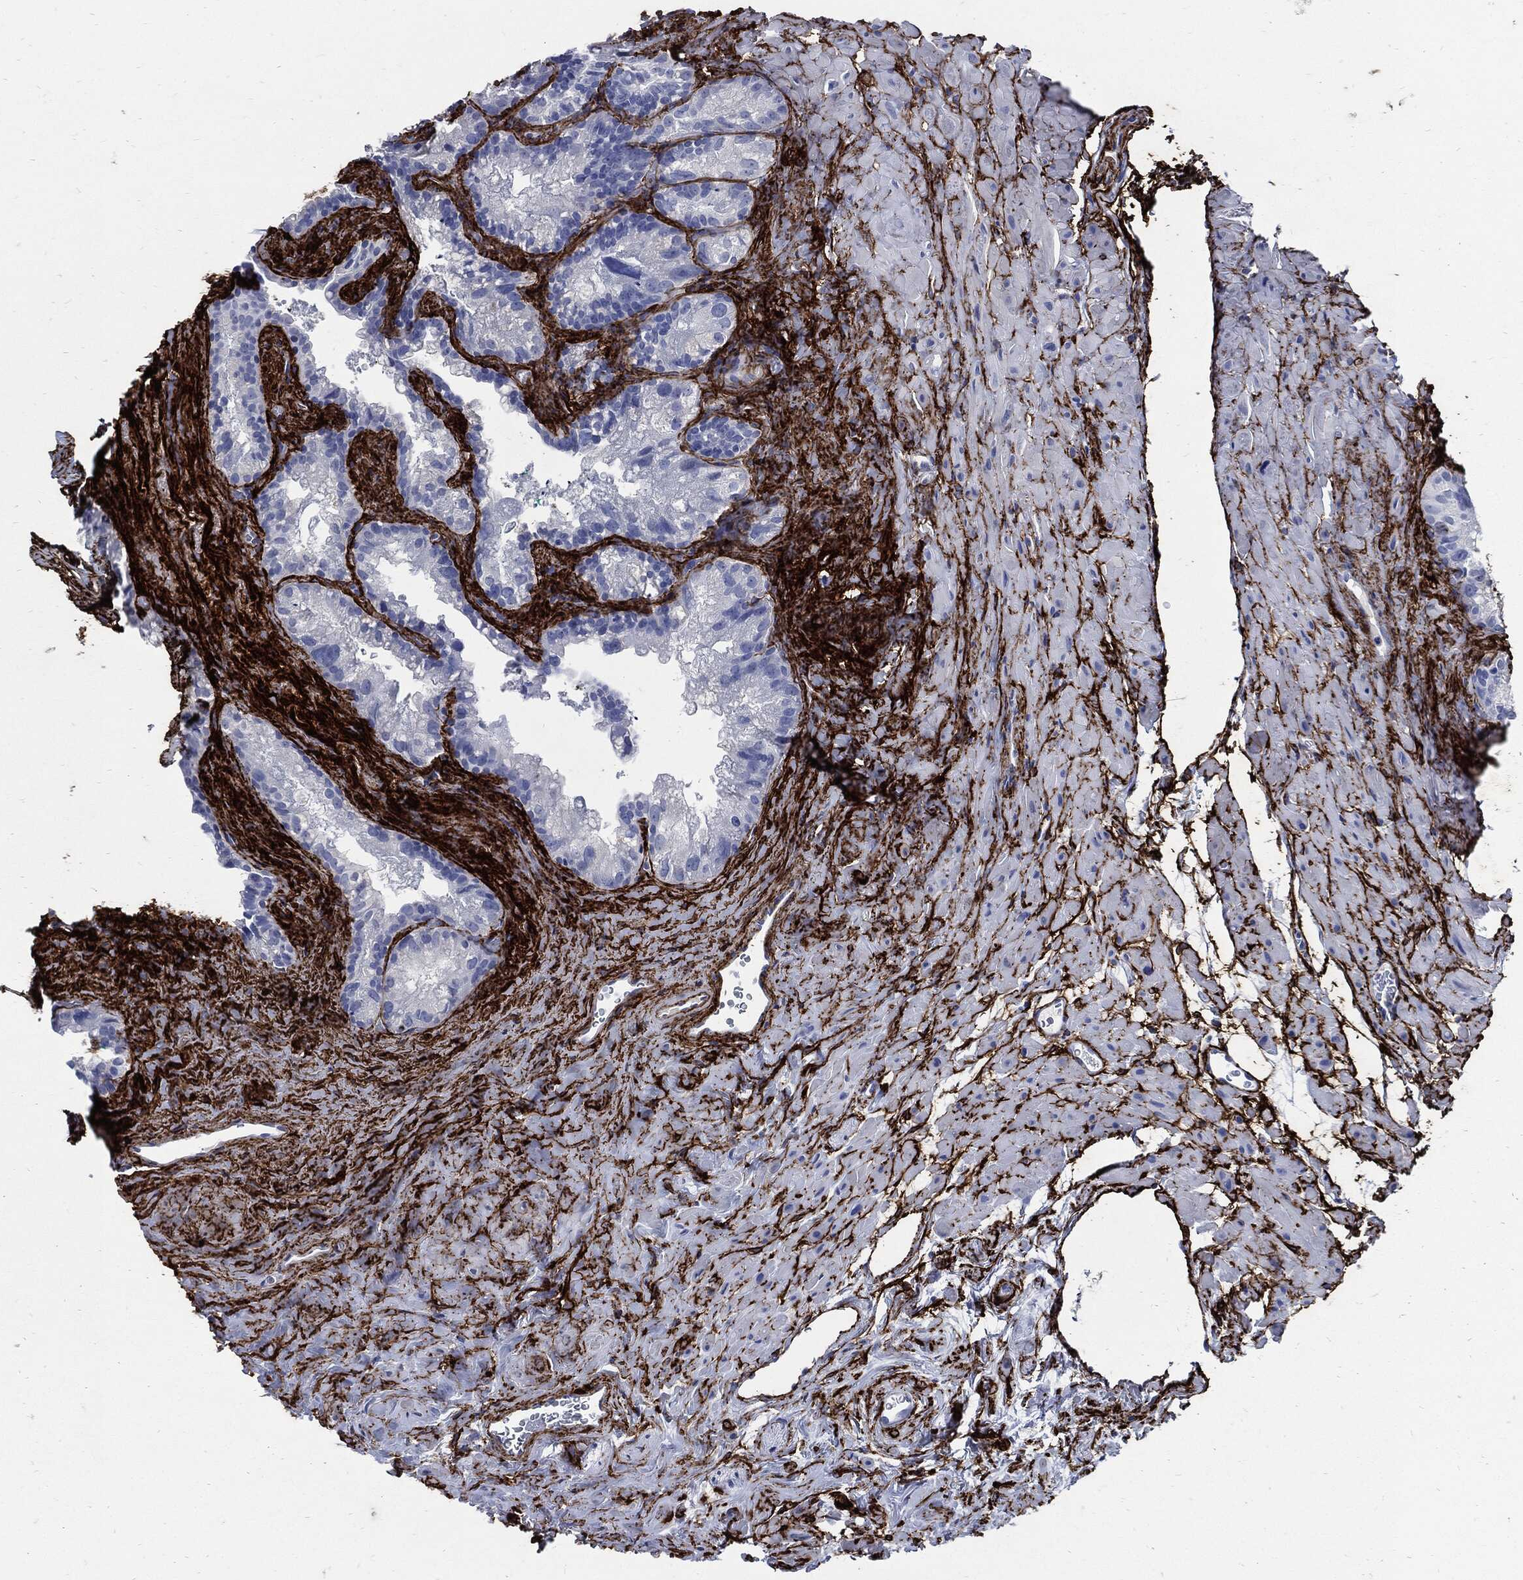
{"staining": {"intensity": "negative", "quantity": "none", "location": "none"}, "tissue": "seminal vesicle", "cell_type": "Glandular cells", "image_type": "normal", "snomed": [{"axis": "morphology", "description": "Normal tissue, NOS"}, {"axis": "topography", "description": "Seminal veicle"}], "caption": "IHC image of unremarkable seminal vesicle: human seminal vesicle stained with DAB (3,3'-diaminobenzidine) shows no significant protein expression in glandular cells.", "gene": "FBN1", "patient": {"sex": "male", "age": 72}}